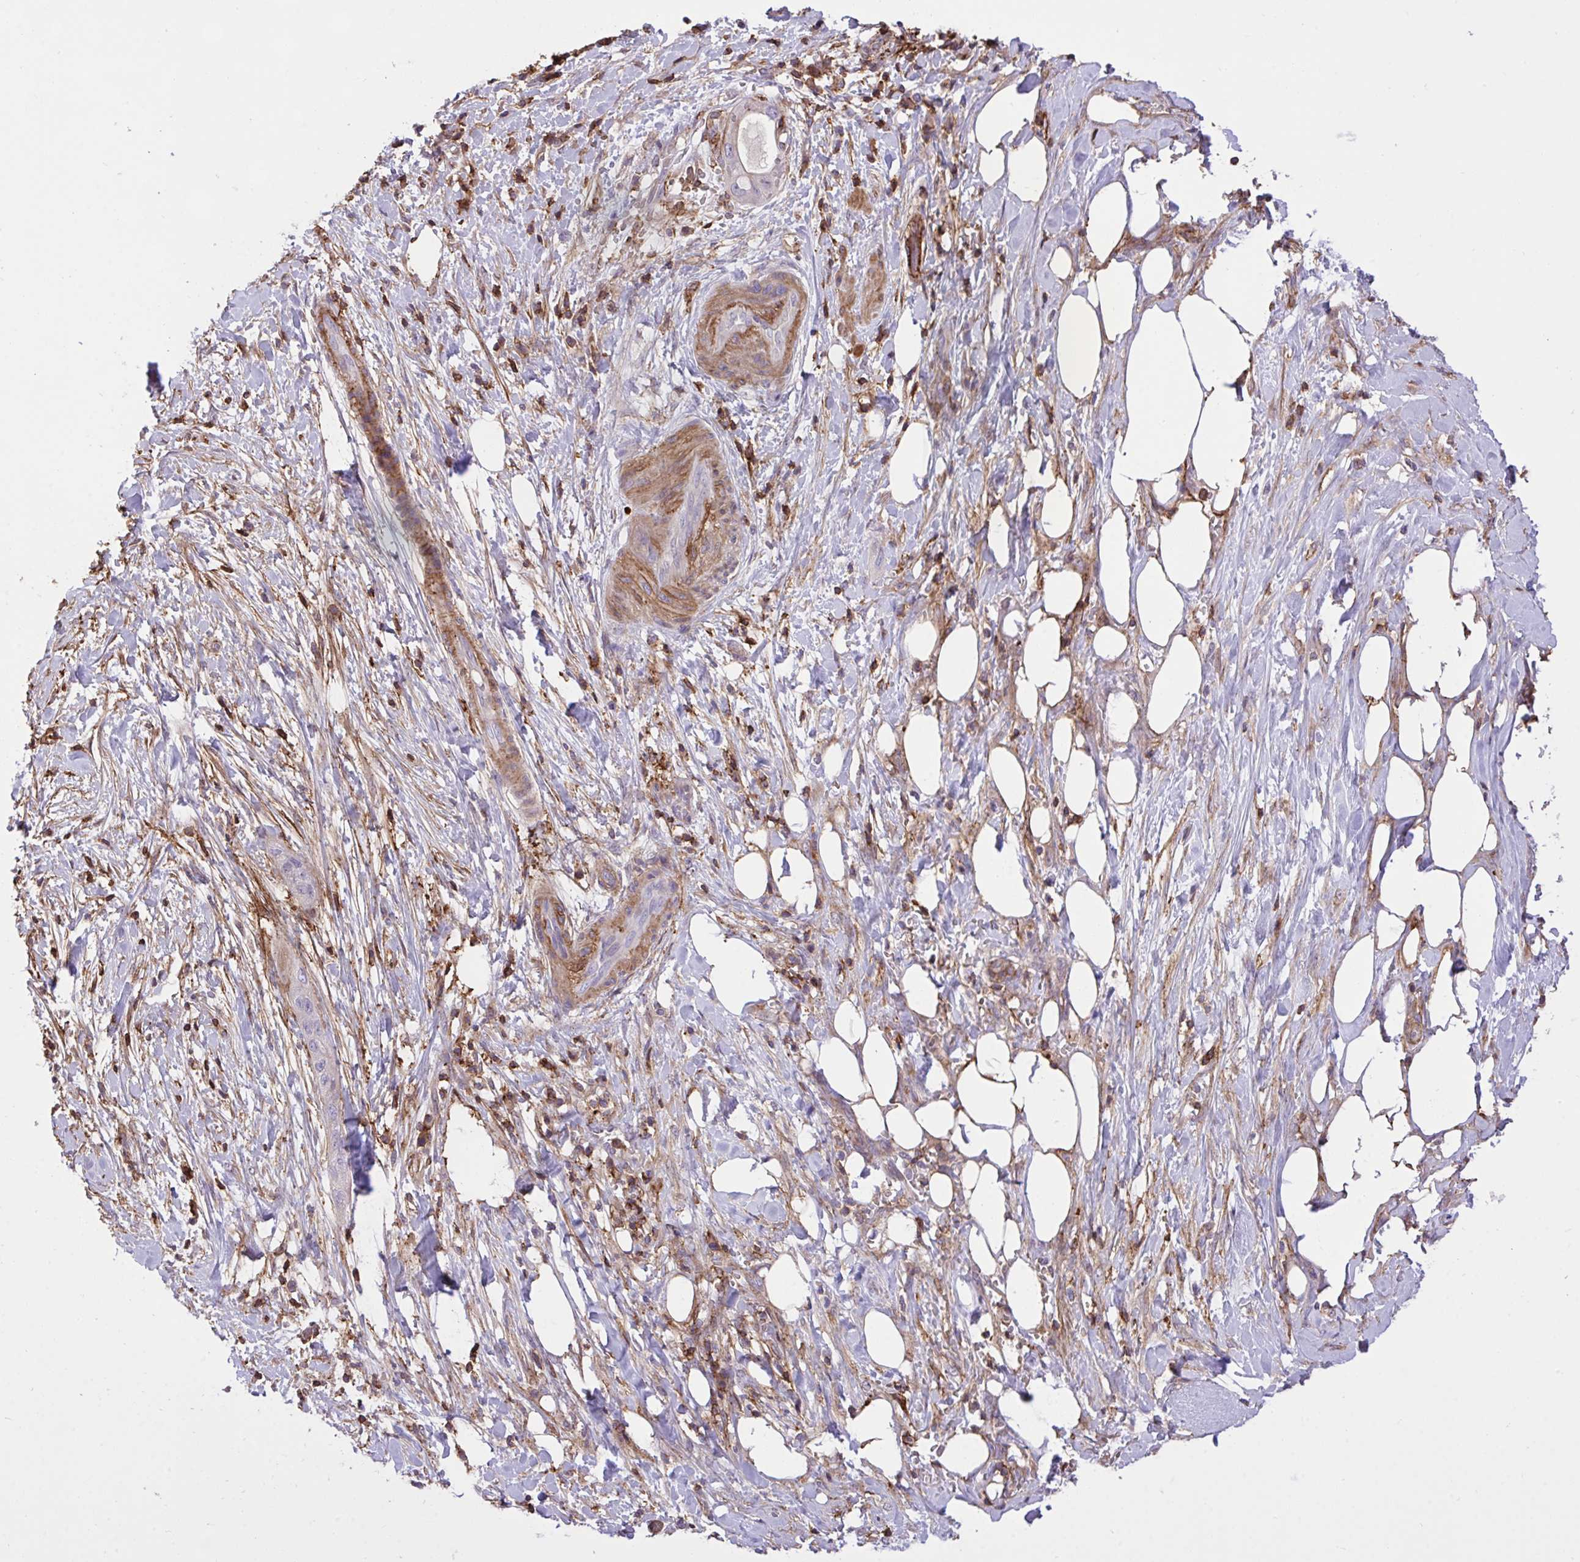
{"staining": {"intensity": "negative", "quantity": "none", "location": "none"}, "tissue": "pancreatic cancer", "cell_type": "Tumor cells", "image_type": "cancer", "snomed": [{"axis": "morphology", "description": "Adenocarcinoma, NOS"}, {"axis": "topography", "description": "Pancreas"}], "caption": "Immunohistochemistry (IHC) of adenocarcinoma (pancreatic) reveals no positivity in tumor cells. Brightfield microscopy of IHC stained with DAB (brown) and hematoxylin (blue), captured at high magnification.", "gene": "ERI1", "patient": {"sex": "male", "age": 44}}